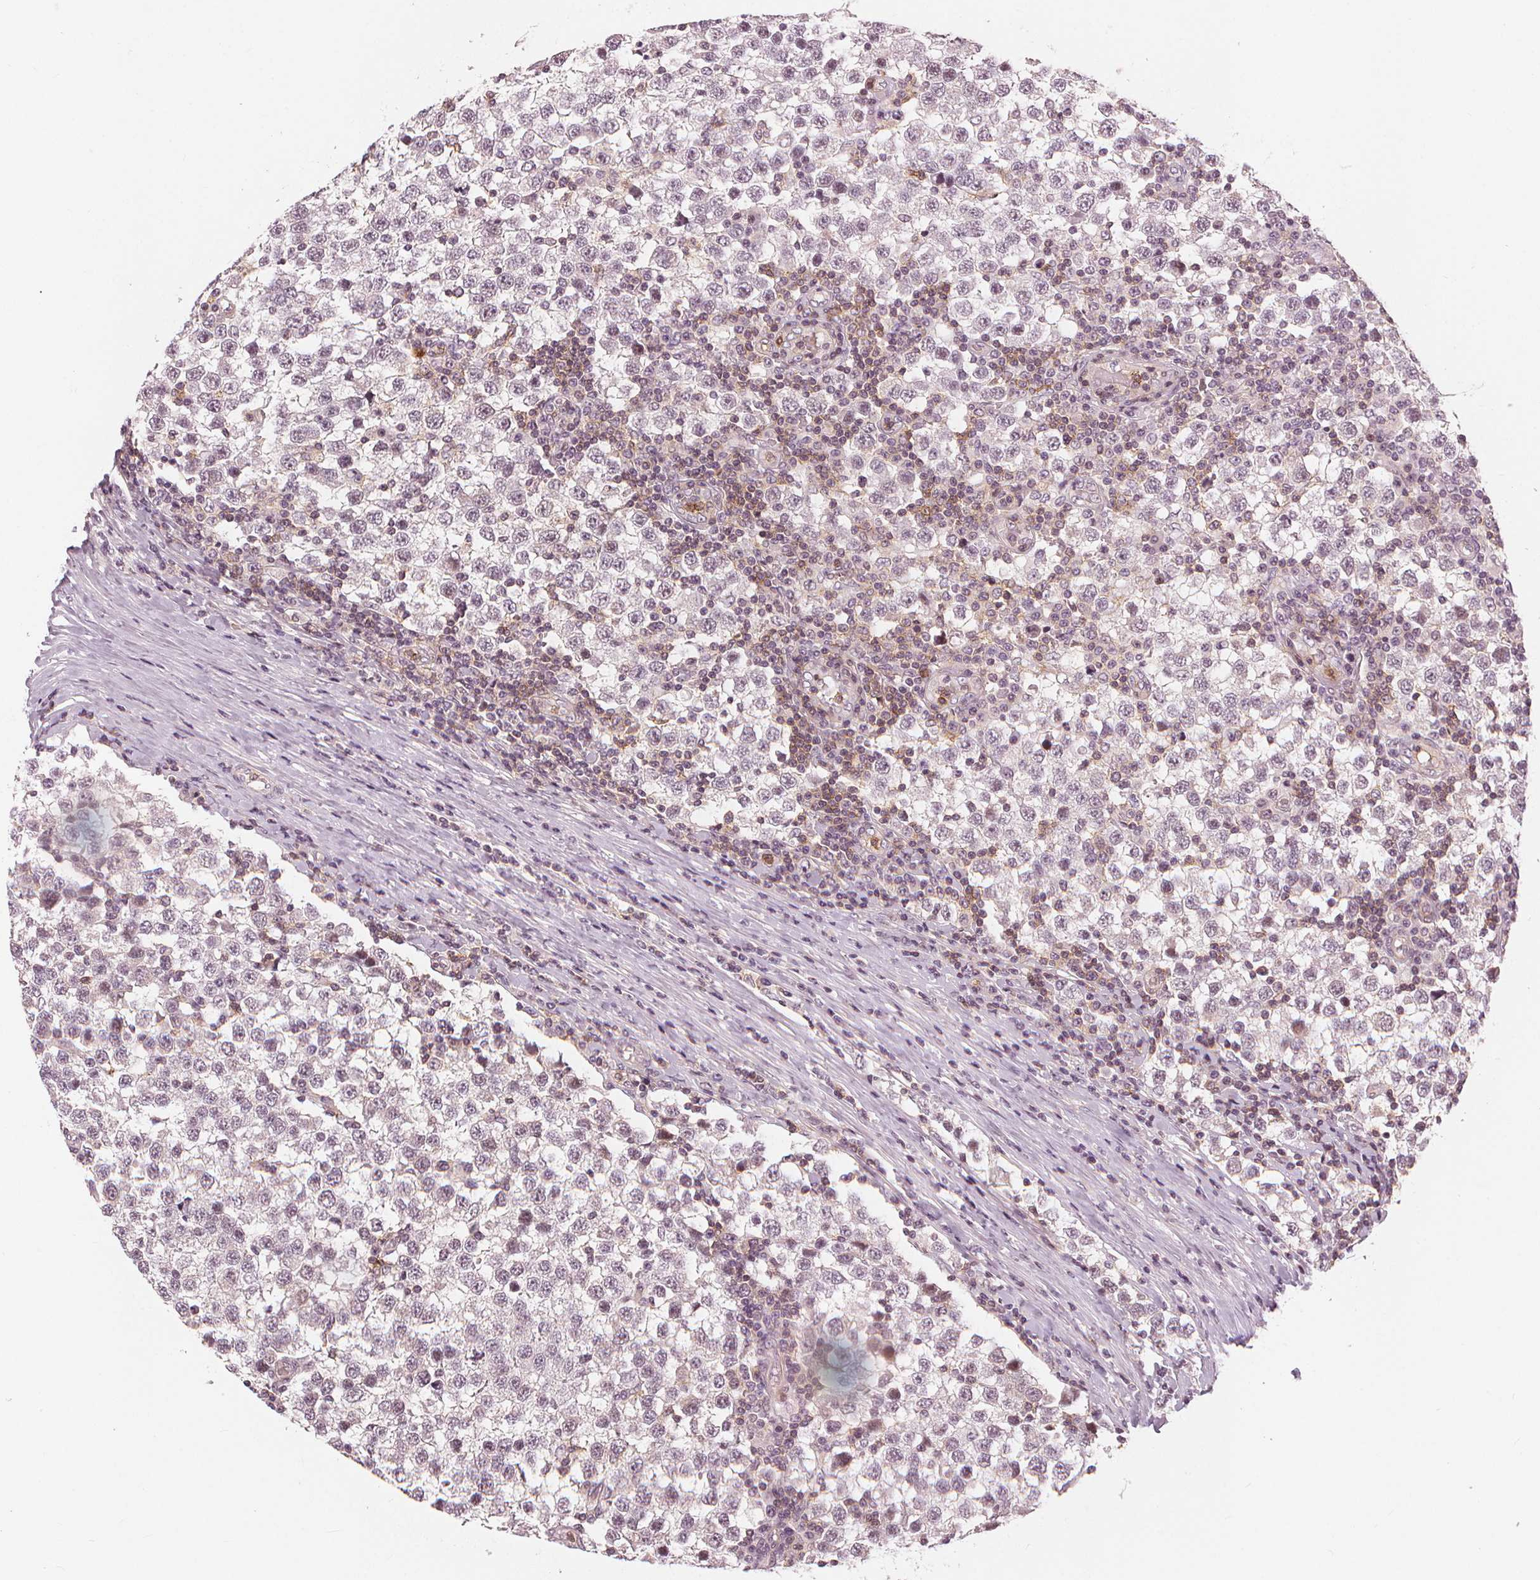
{"staining": {"intensity": "negative", "quantity": "none", "location": "none"}, "tissue": "testis cancer", "cell_type": "Tumor cells", "image_type": "cancer", "snomed": [{"axis": "morphology", "description": "Seminoma, NOS"}, {"axis": "topography", "description": "Testis"}], "caption": "This is an immunohistochemistry (IHC) photomicrograph of human testis cancer (seminoma). There is no expression in tumor cells.", "gene": "SLC34A1", "patient": {"sex": "male", "age": 34}}